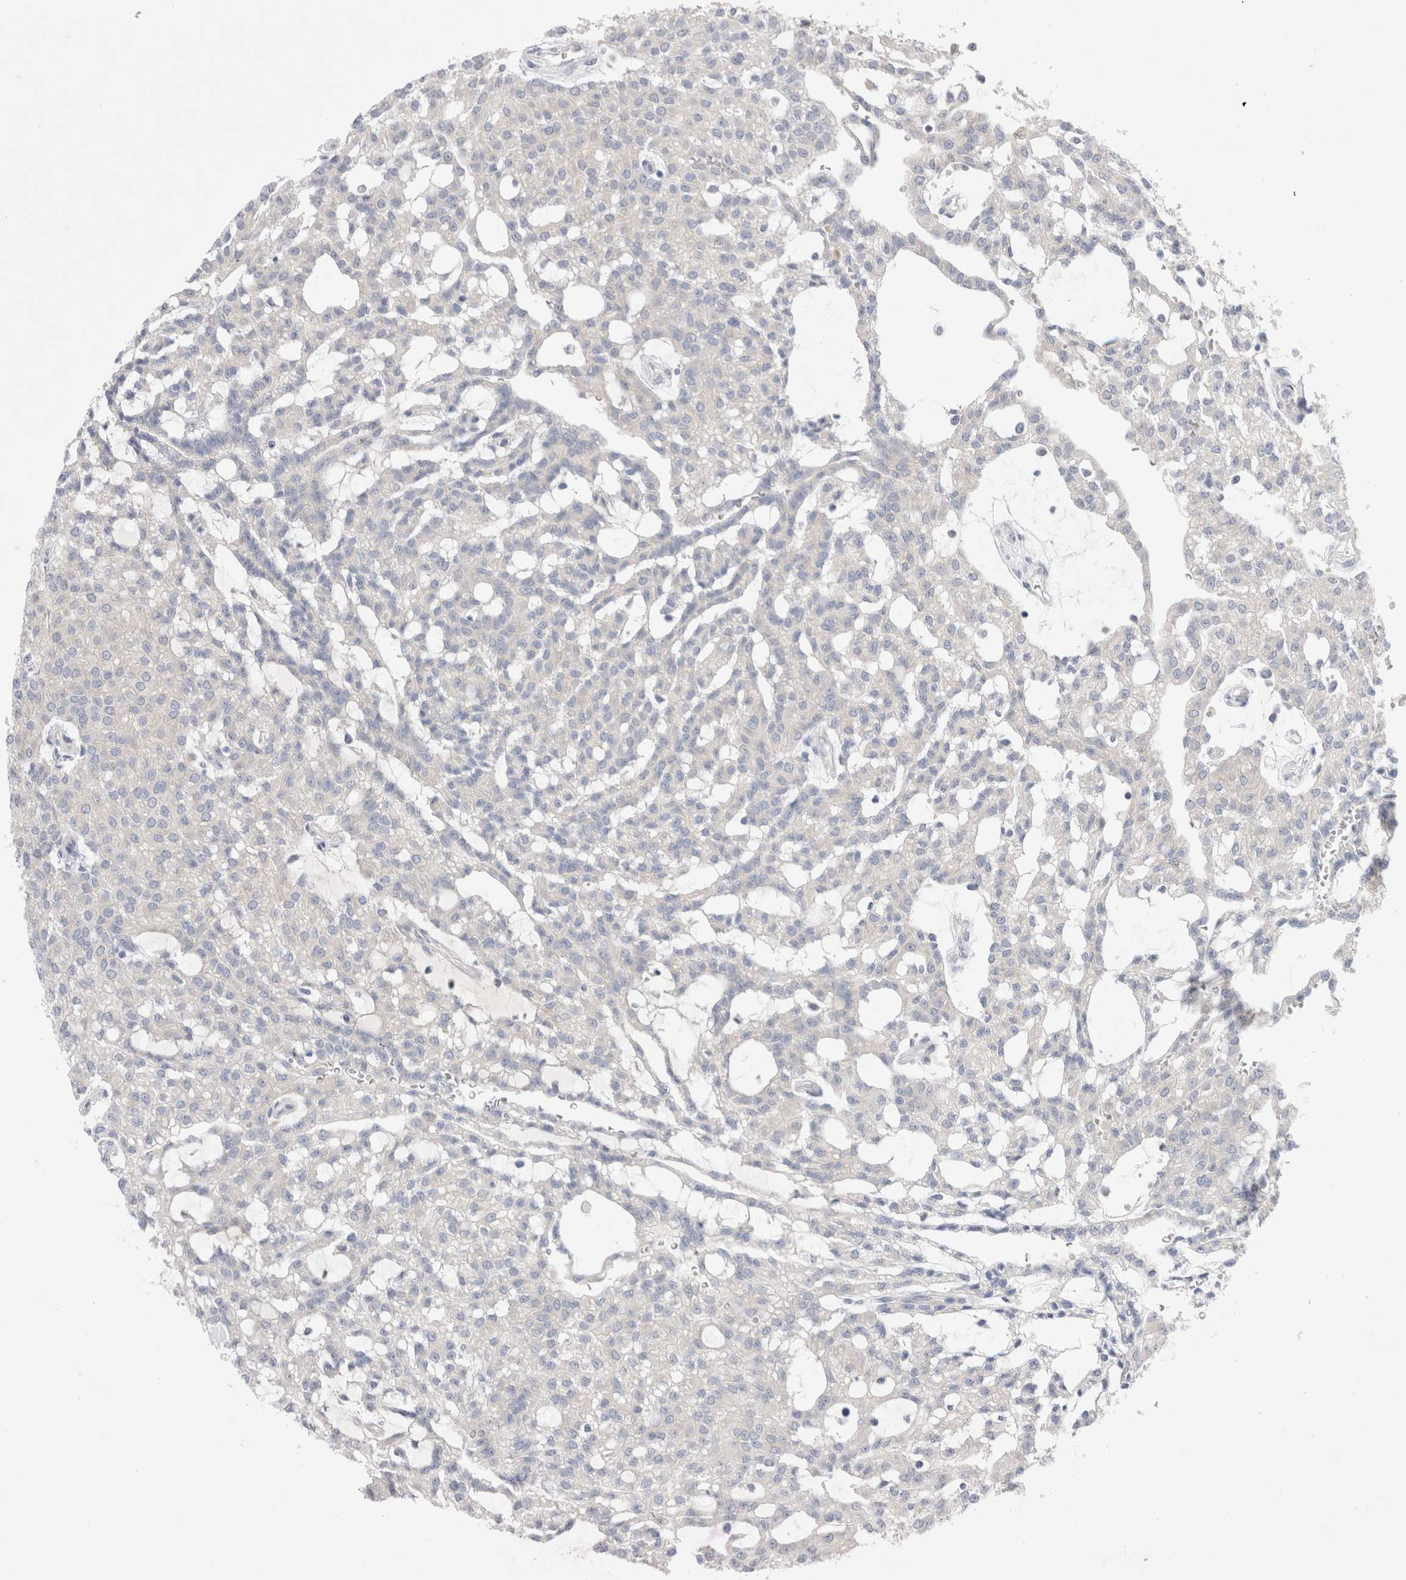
{"staining": {"intensity": "negative", "quantity": "none", "location": "none"}, "tissue": "renal cancer", "cell_type": "Tumor cells", "image_type": "cancer", "snomed": [{"axis": "morphology", "description": "Adenocarcinoma, NOS"}, {"axis": "topography", "description": "Kidney"}], "caption": "Tumor cells are negative for protein expression in human renal cancer (adenocarcinoma).", "gene": "RBM12B", "patient": {"sex": "male", "age": 63}}